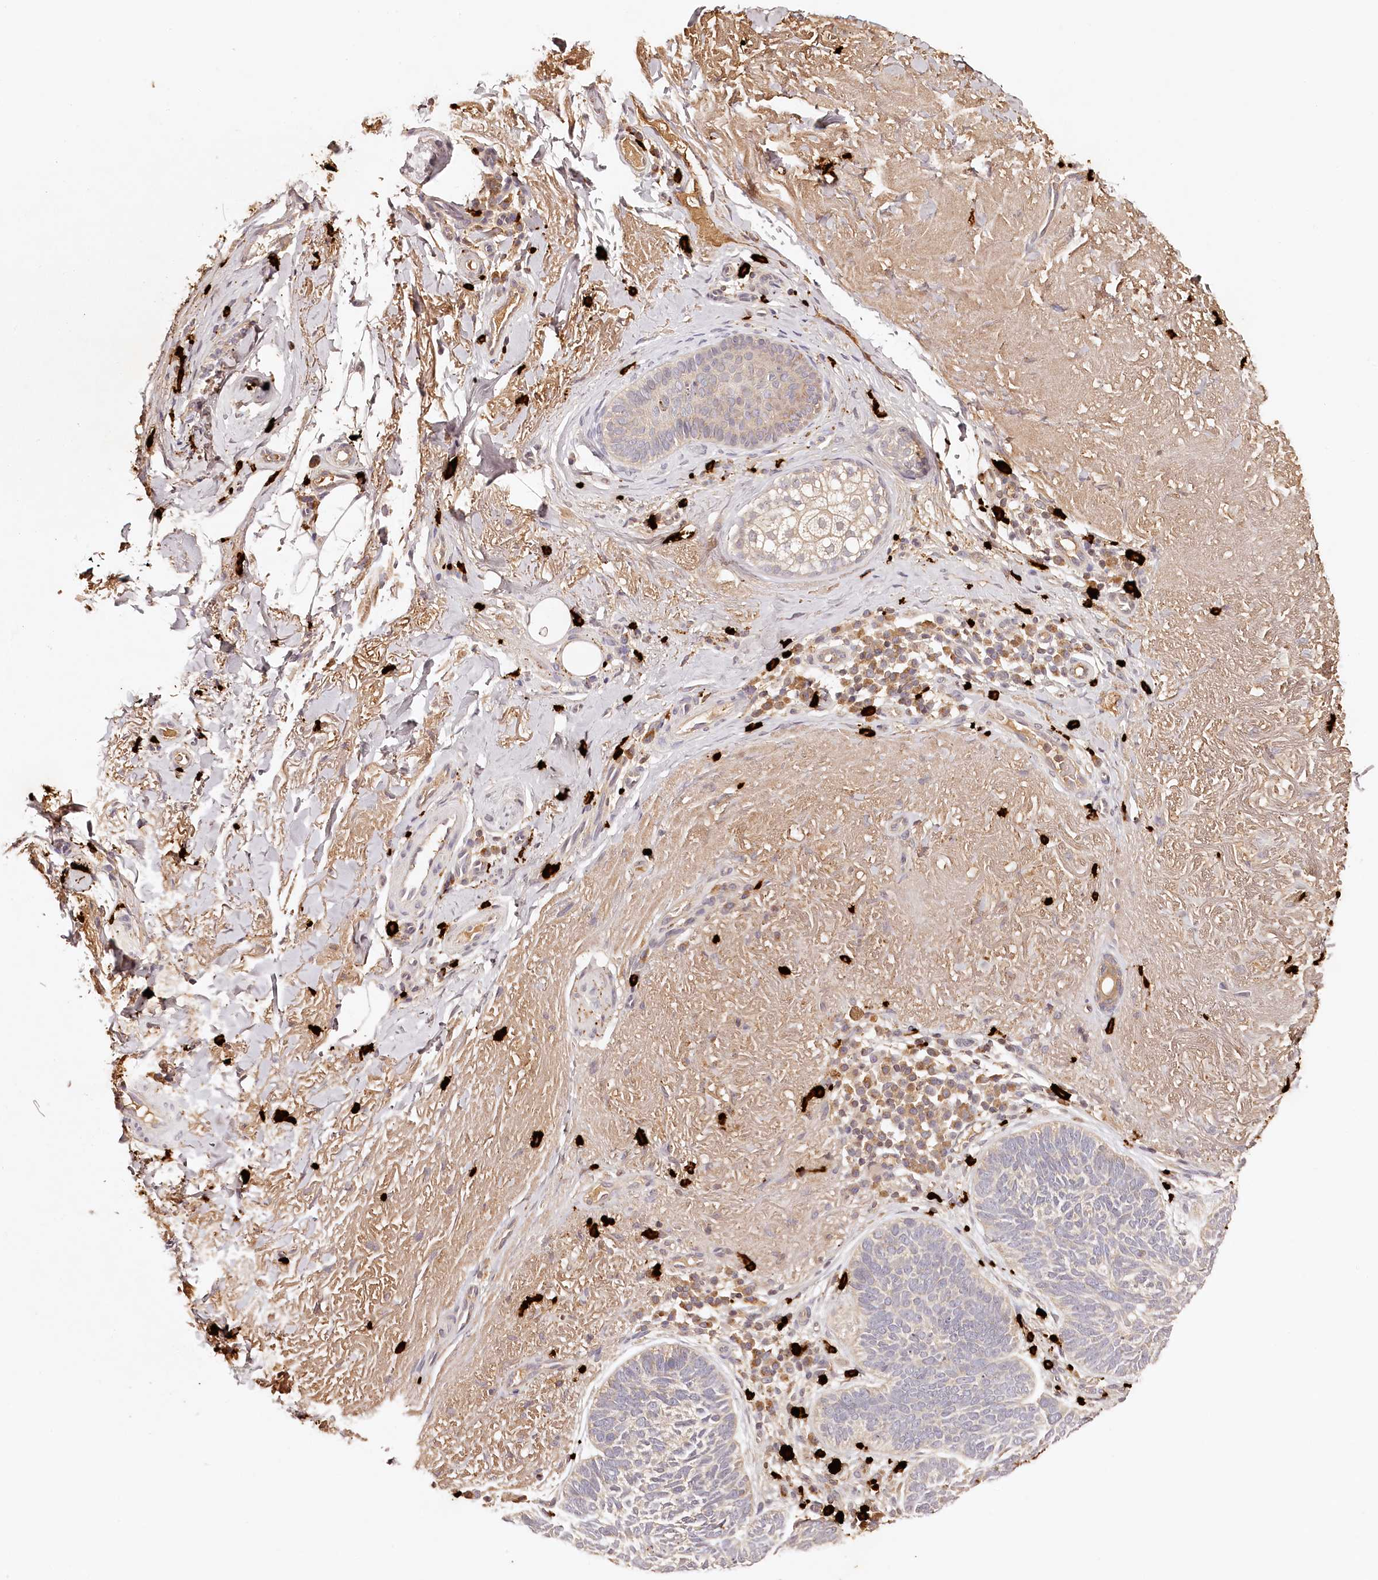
{"staining": {"intensity": "negative", "quantity": "none", "location": "none"}, "tissue": "skin cancer", "cell_type": "Tumor cells", "image_type": "cancer", "snomed": [{"axis": "morphology", "description": "Basal cell carcinoma"}, {"axis": "topography", "description": "Skin"}], "caption": "The immunohistochemistry (IHC) image has no significant expression in tumor cells of skin cancer (basal cell carcinoma) tissue. The staining was performed using DAB to visualize the protein expression in brown, while the nuclei were stained in blue with hematoxylin (Magnification: 20x).", "gene": "SYNGR1", "patient": {"sex": "female", "age": 85}}